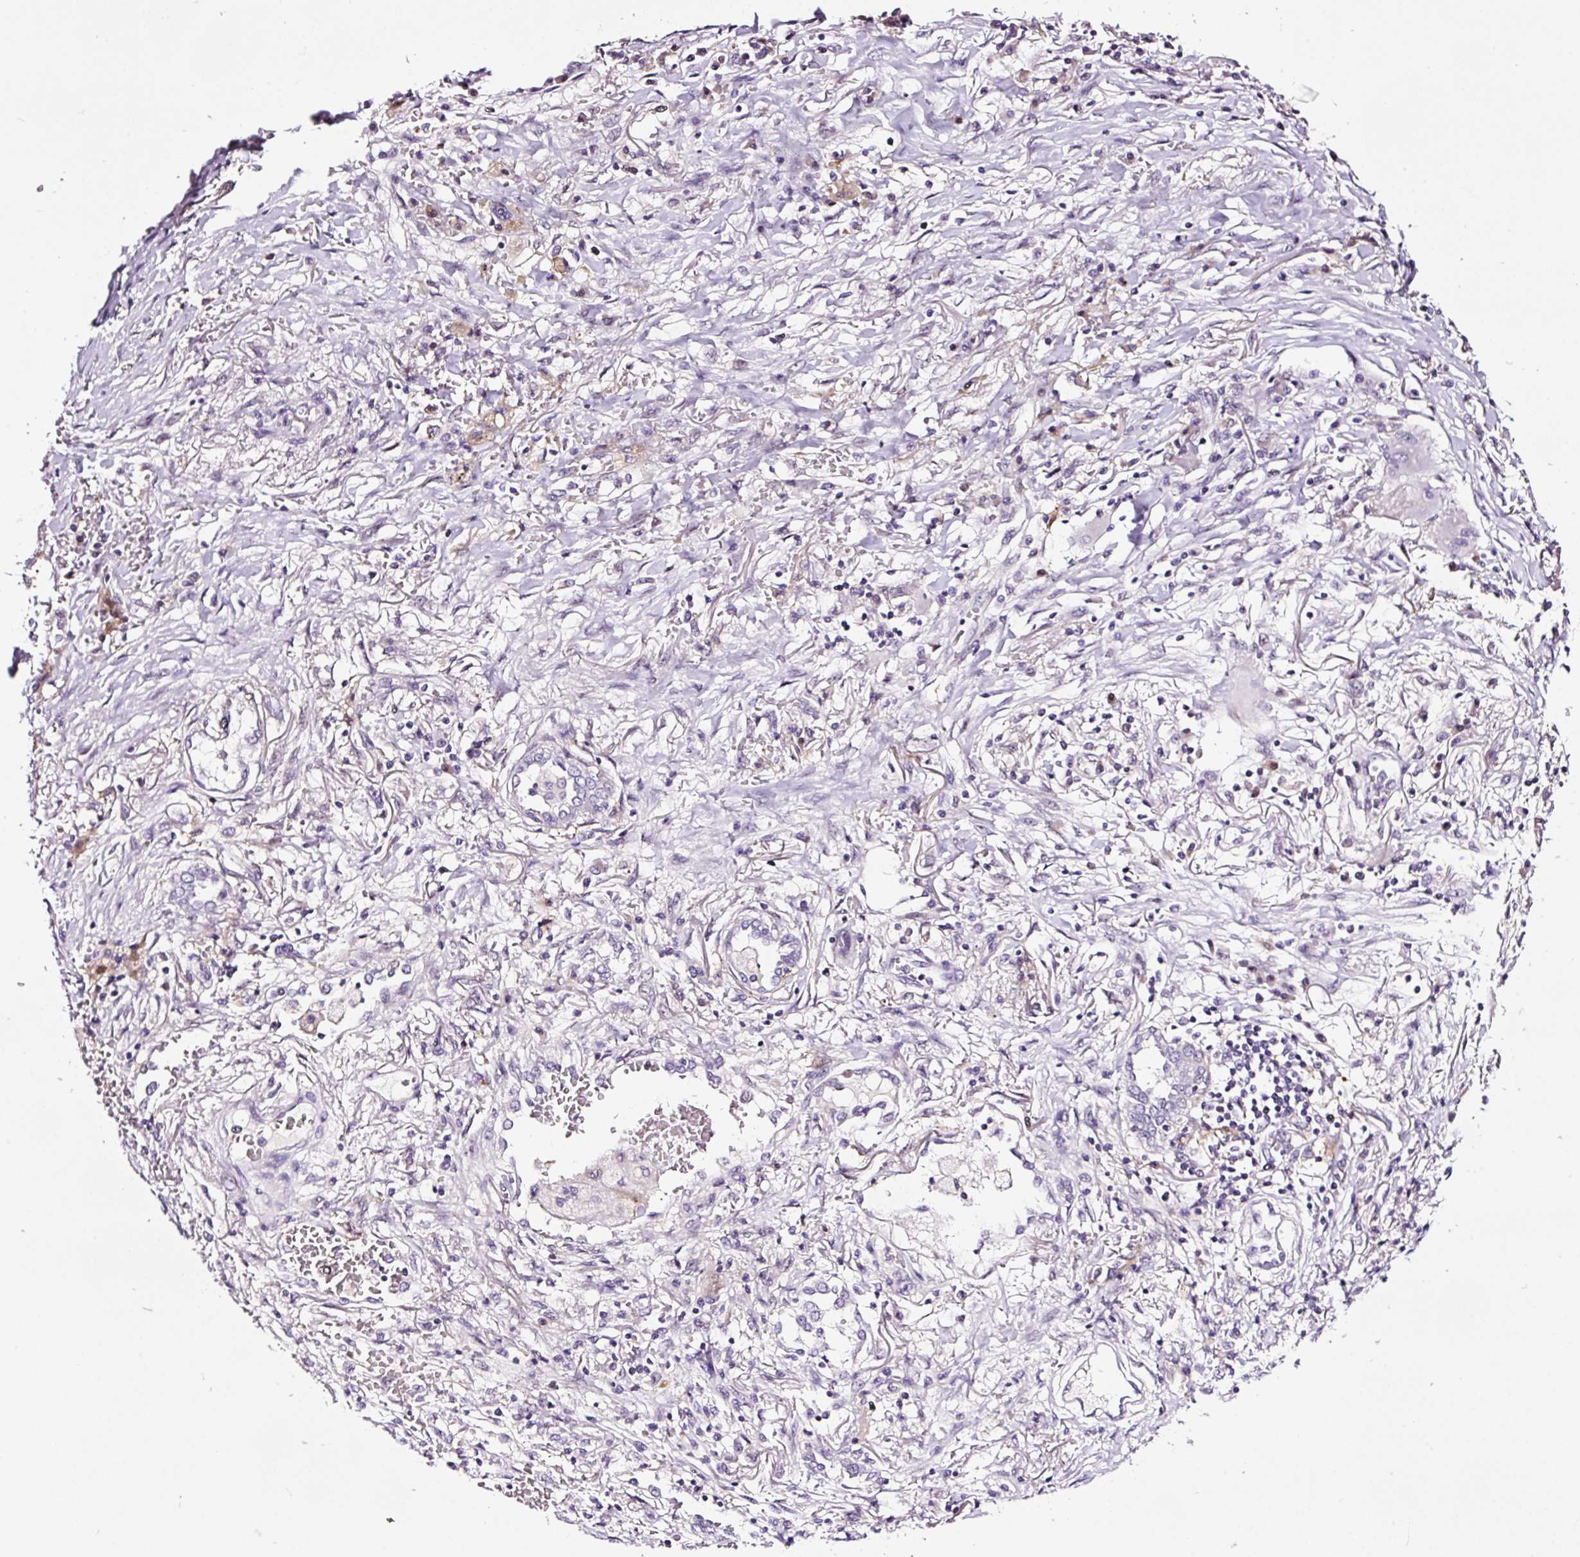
{"staining": {"intensity": "negative", "quantity": "none", "location": "none"}, "tissue": "lung cancer", "cell_type": "Tumor cells", "image_type": "cancer", "snomed": [{"axis": "morphology", "description": "Squamous cell carcinoma, NOS"}, {"axis": "topography", "description": "Lung"}], "caption": "Lung squamous cell carcinoma was stained to show a protein in brown. There is no significant positivity in tumor cells.", "gene": "TAFA3", "patient": {"sex": "male", "age": 61}}